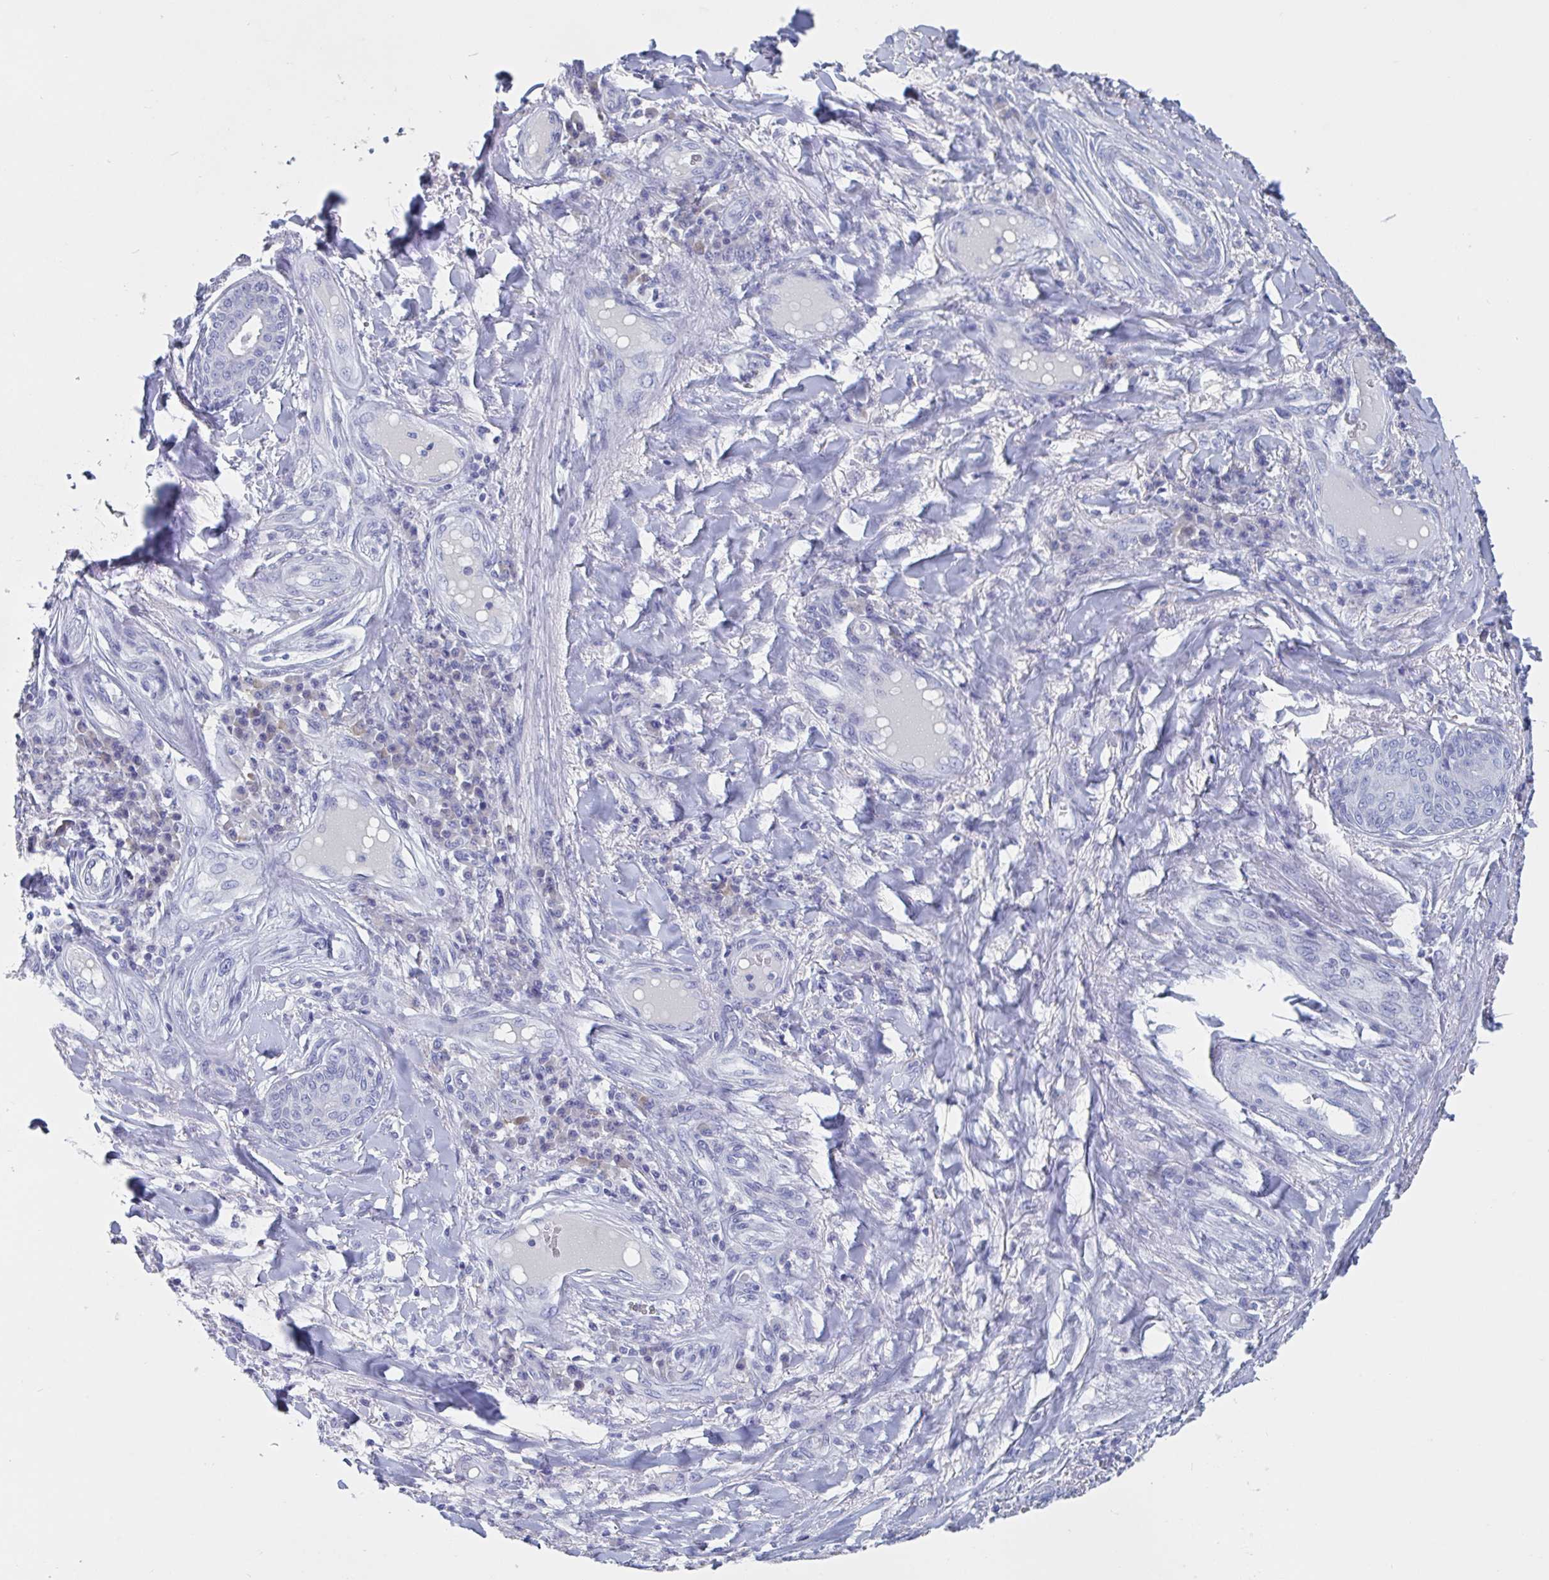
{"staining": {"intensity": "negative", "quantity": "none", "location": "none"}, "tissue": "skin cancer", "cell_type": "Tumor cells", "image_type": "cancer", "snomed": [{"axis": "morphology", "description": "Squamous cell carcinoma, NOS"}, {"axis": "topography", "description": "Skin"}], "caption": "Immunohistochemistry (IHC) micrograph of neoplastic tissue: human skin squamous cell carcinoma stained with DAB (3,3'-diaminobenzidine) exhibits no significant protein staining in tumor cells.", "gene": "DPEP3", "patient": {"sex": "male", "age": 70}}